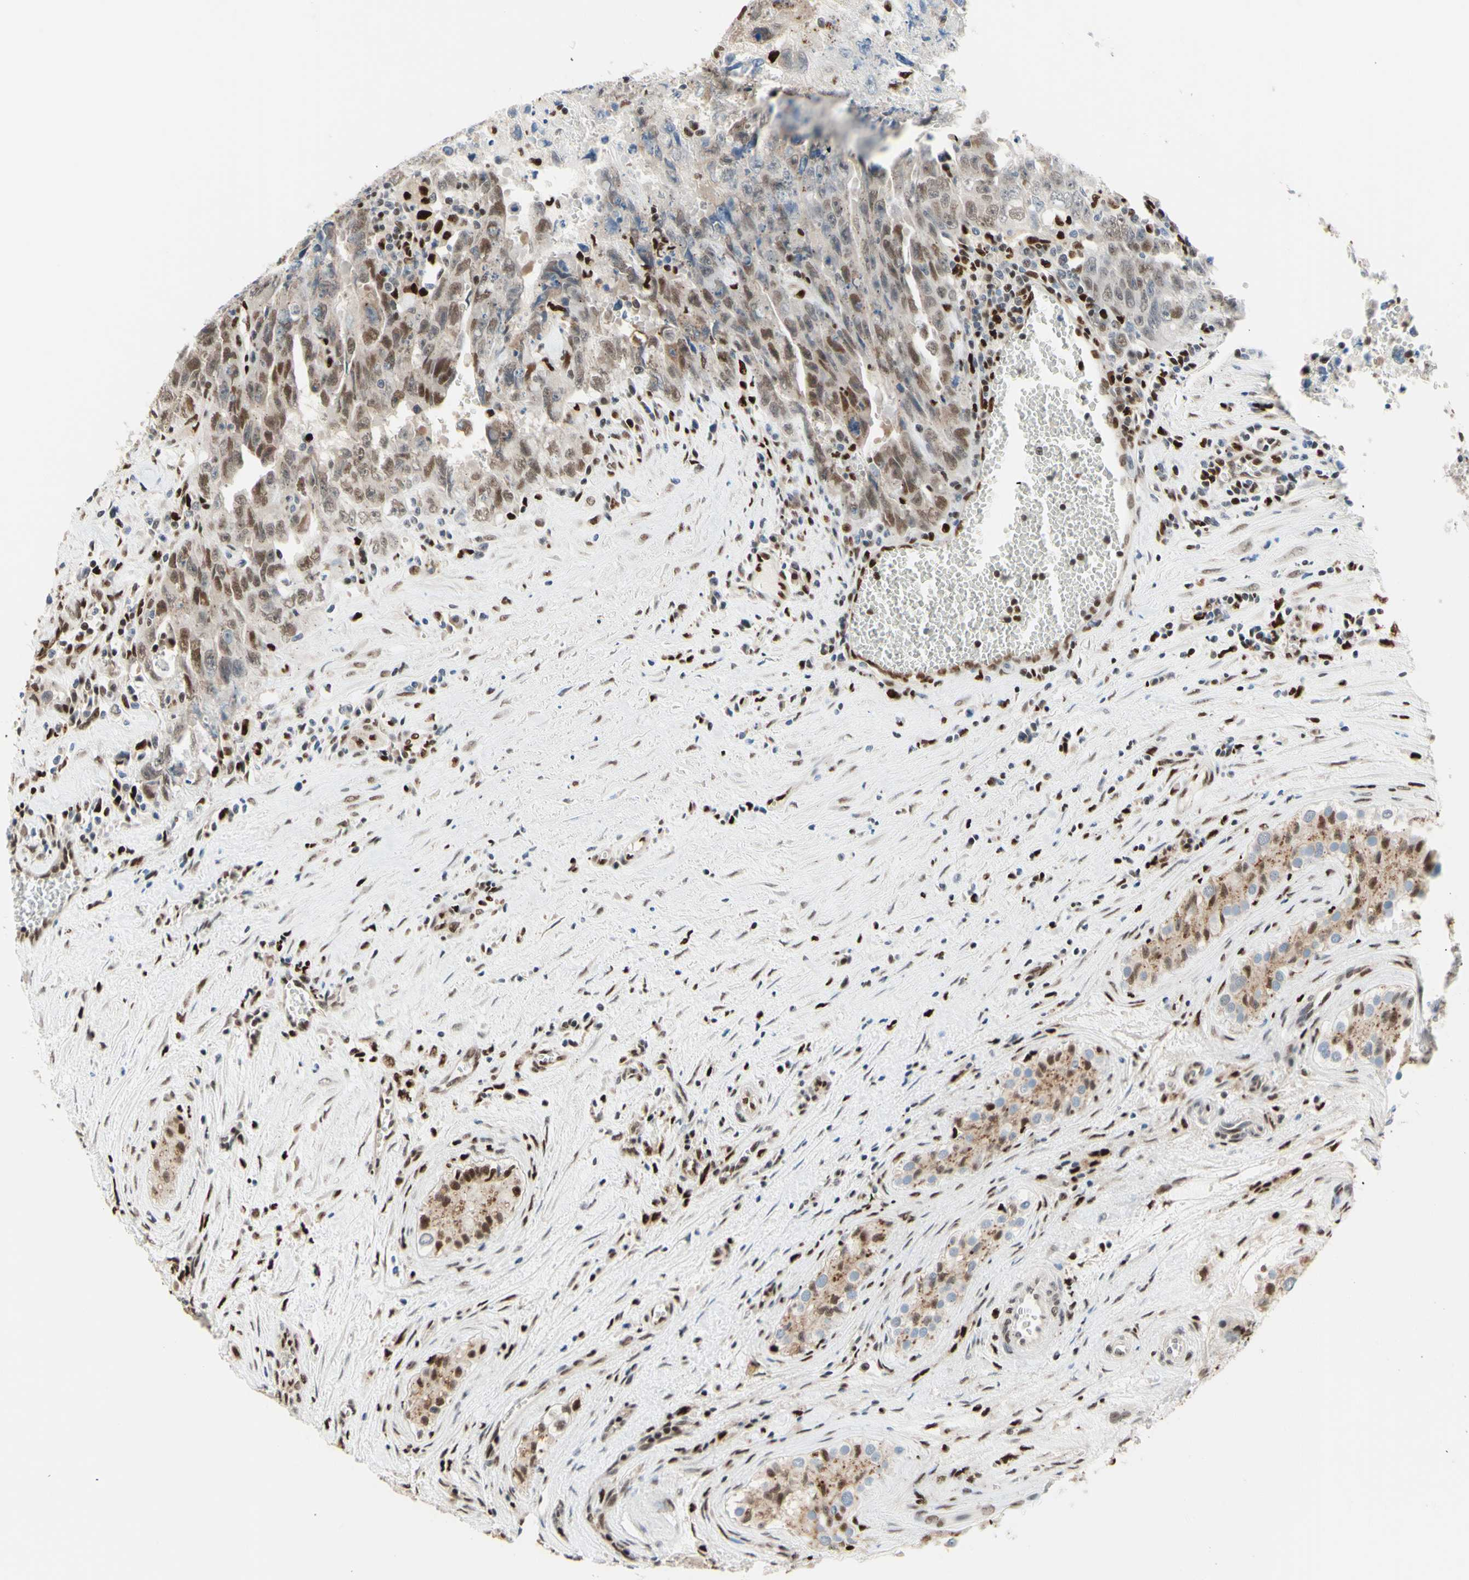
{"staining": {"intensity": "weak", "quantity": "25%-75%", "location": "cytoplasmic/membranous,nuclear"}, "tissue": "testis cancer", "cell_type": "Tumor cells", "image_type": "cancer", "snomed": [{"axis": "morphology", "description": "Carcinoma, Embryonal, NOS"}, {"axis": "topography", "description": "Testis"}], "caption": "Weak cytoplasmic/membranous and nuclear positivity for a protein is appreciated in about 25%-75% of tumor cells of testis cancer (embryonal carcinoma) using immunohistochemistry.", "gene": "EED", "patient": {"sex": "male", "age": 28}}